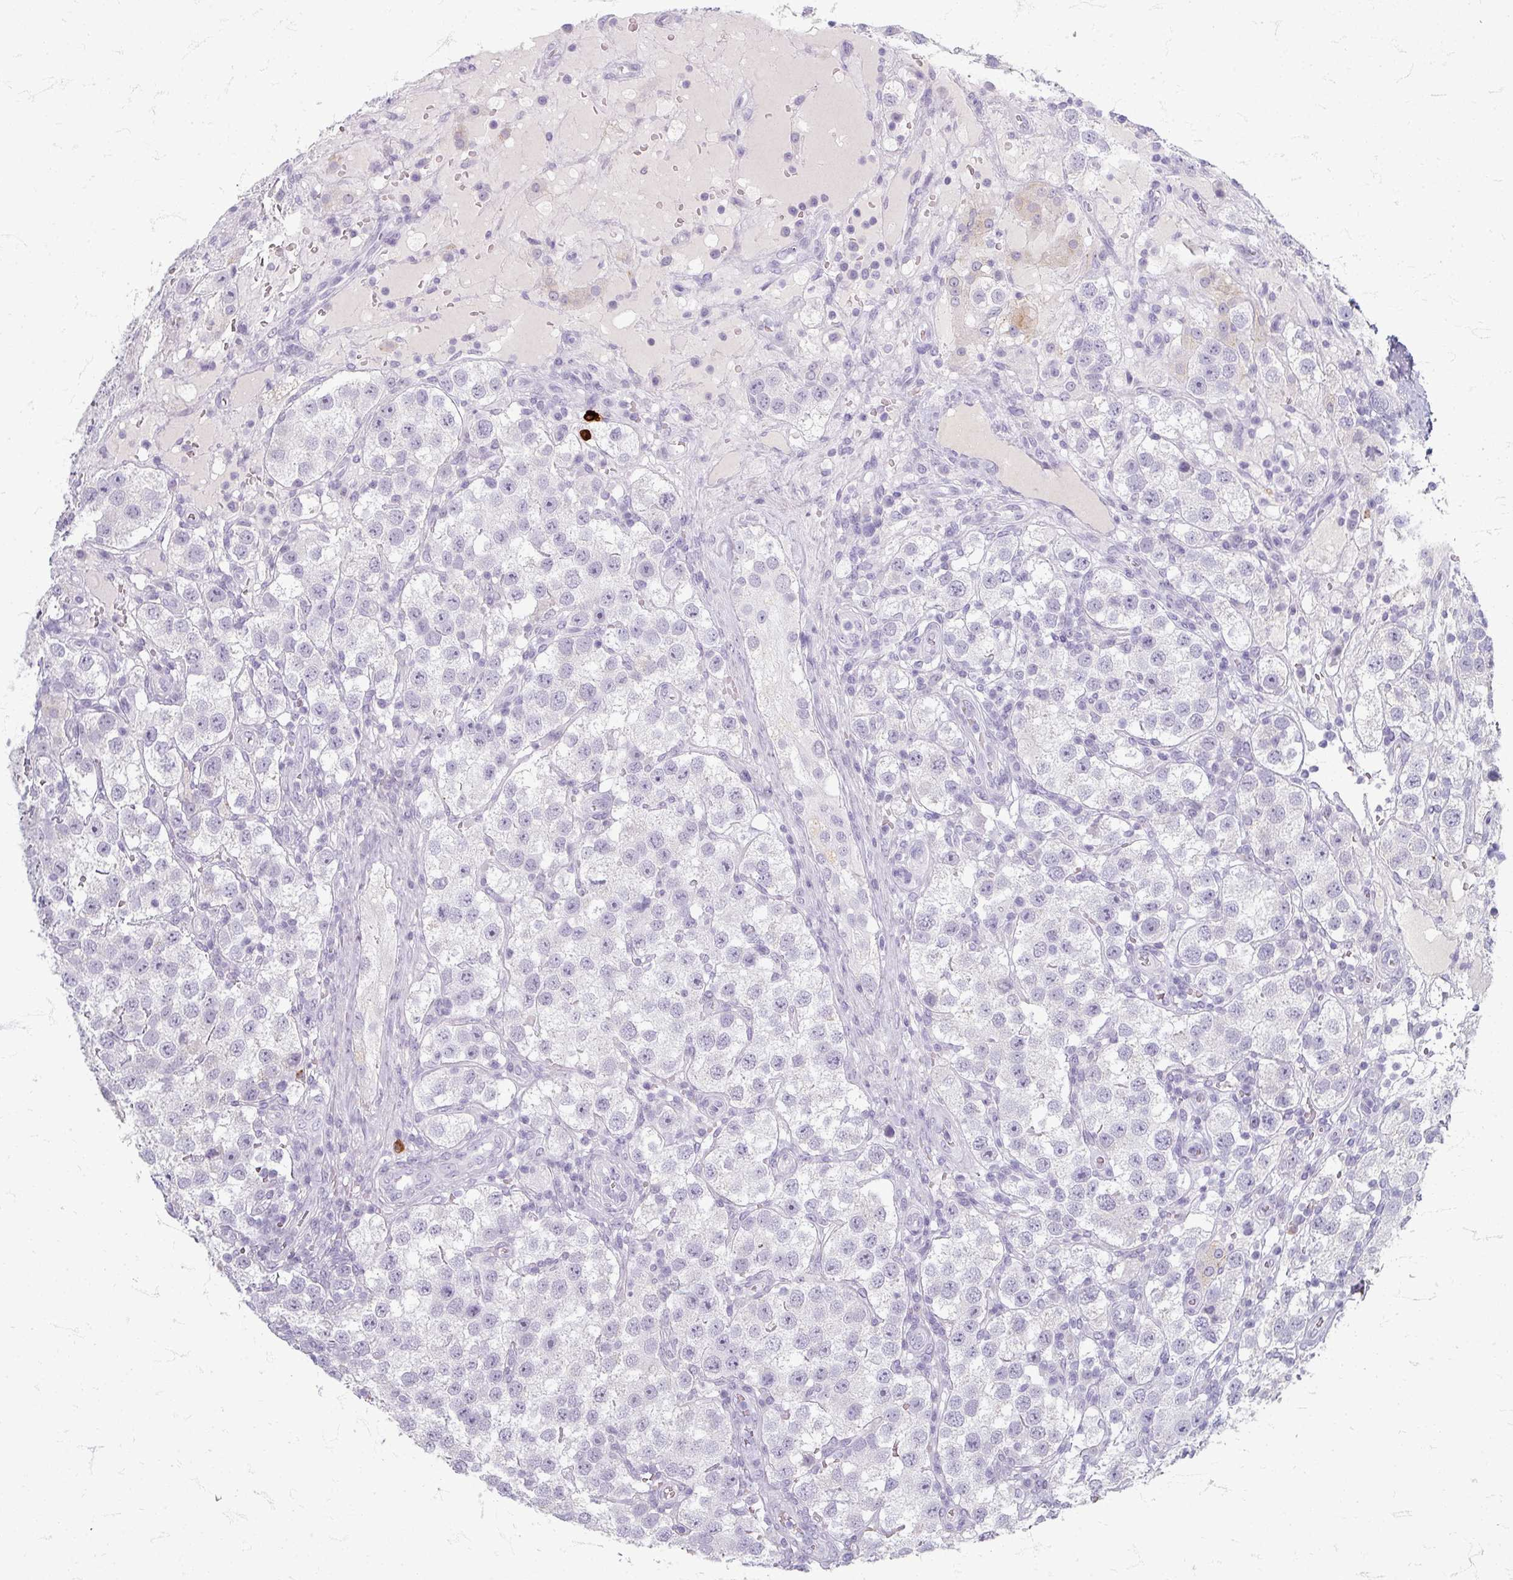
{"staining": {"intensity": "negative", "quantity": "none", "location": "none"}, "tissue": "testis cancer", "cell_type": "Tumor cells", "image_type": "cancer", "snomed": [{"axis": "morphology", "description": "Seminoma, NOS"}, {"axis": "topography", "description": "Testis"}], "caption": "Seminoma (testis) was stained to show a protein in brown. There is no significant expression in tumor cells.", "gene": "ZNF878", "patient": {"sex": "male", "age": 37}}